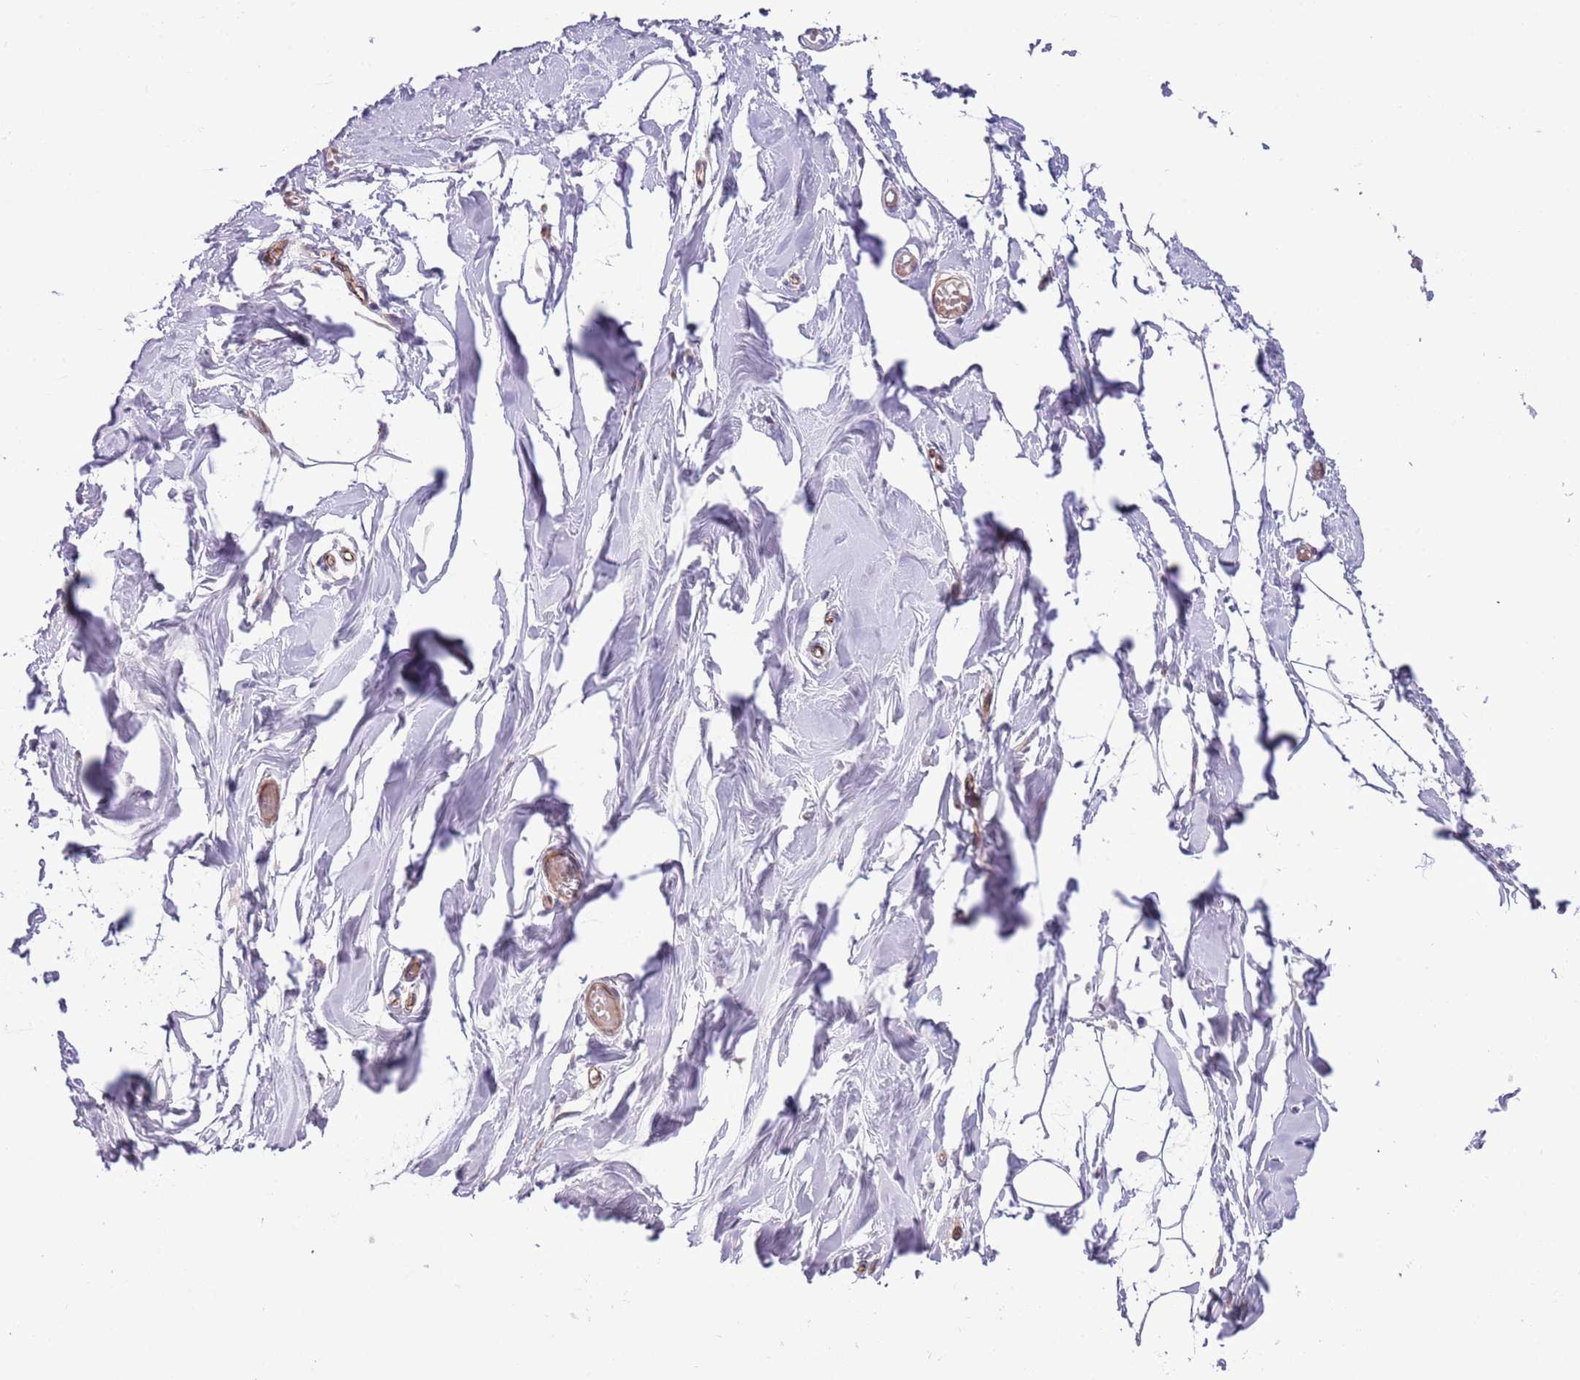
{"staining": {"intensity": "negative", "quantity": "none", "location": "none"}, "tissue": "breast", "cell_type": "Adipocytes", "image_type": "normal", "snomed": [{"axis": "morphology", "description": "Normal tissue, NOS"}, {"axis": "topography", "description": "Breast"}], "caption": "Immunohistochemistry (IHC) micrograph of benign breast: human breast stained with DAB shows no significant protein staining in adipocytes.", "gene": "MRPL32", "patient": {"sex": "female", "age": 27}}